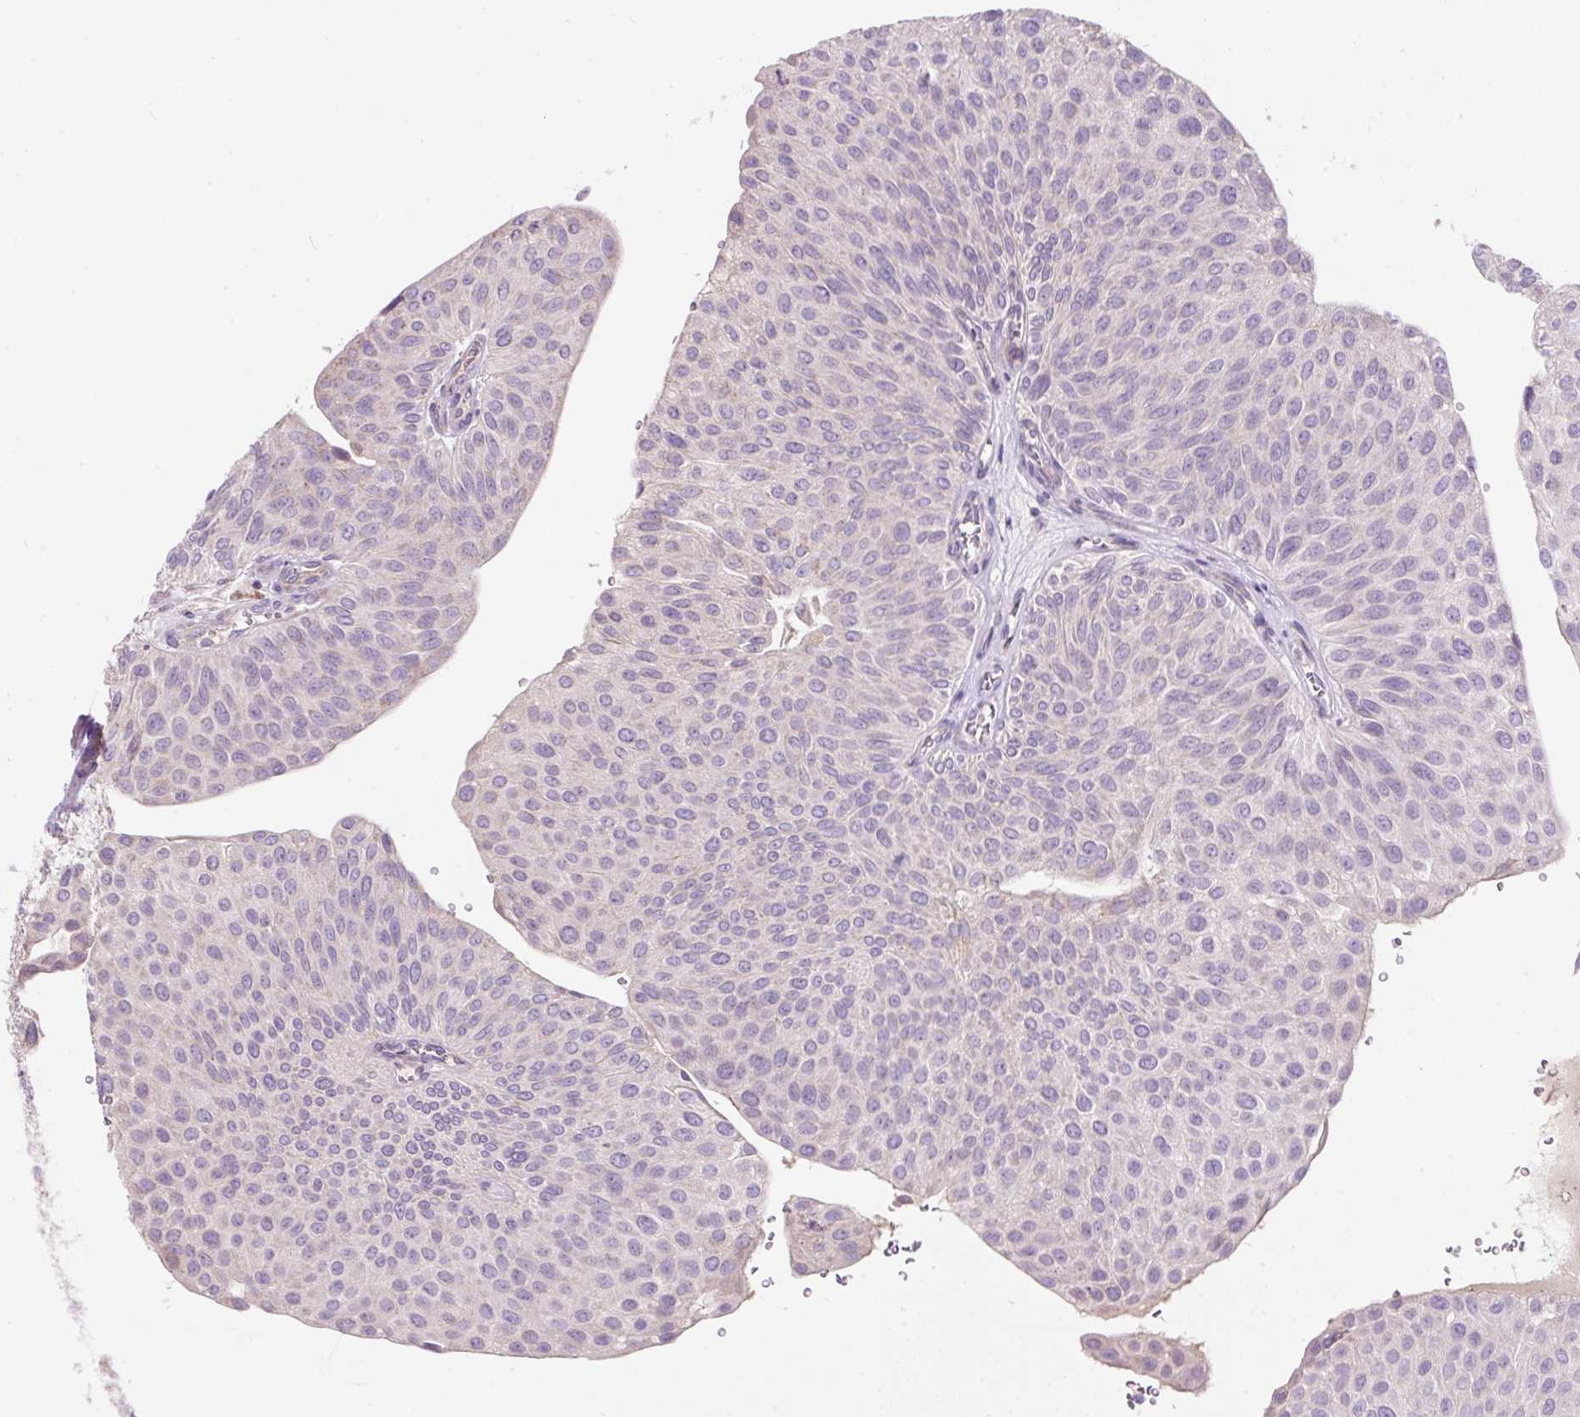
{"staining": {"intensity": "negative", "quantity": "none", "location": "none"}, "tissue": "urothelial cancer", "cell_type": "Tumor cells", "image_type": "cancer", "snomed": [{"axis": "morphology", "description": "Urothelial carcinoma, NOS"}, {"axis": "topography", "description": "Urinary bladder"}], "caption": "Immunohistochemical staining of urothelial cancer displays no significant expression in tumor cells. The staining was performed using DAB to visualize the protein expression in brown, while the nuclei were stained in blue with hematoxylin (Magnification: 20x).", "gene": "SUSD5", "patient": {"sex": "male", "age": 67}}